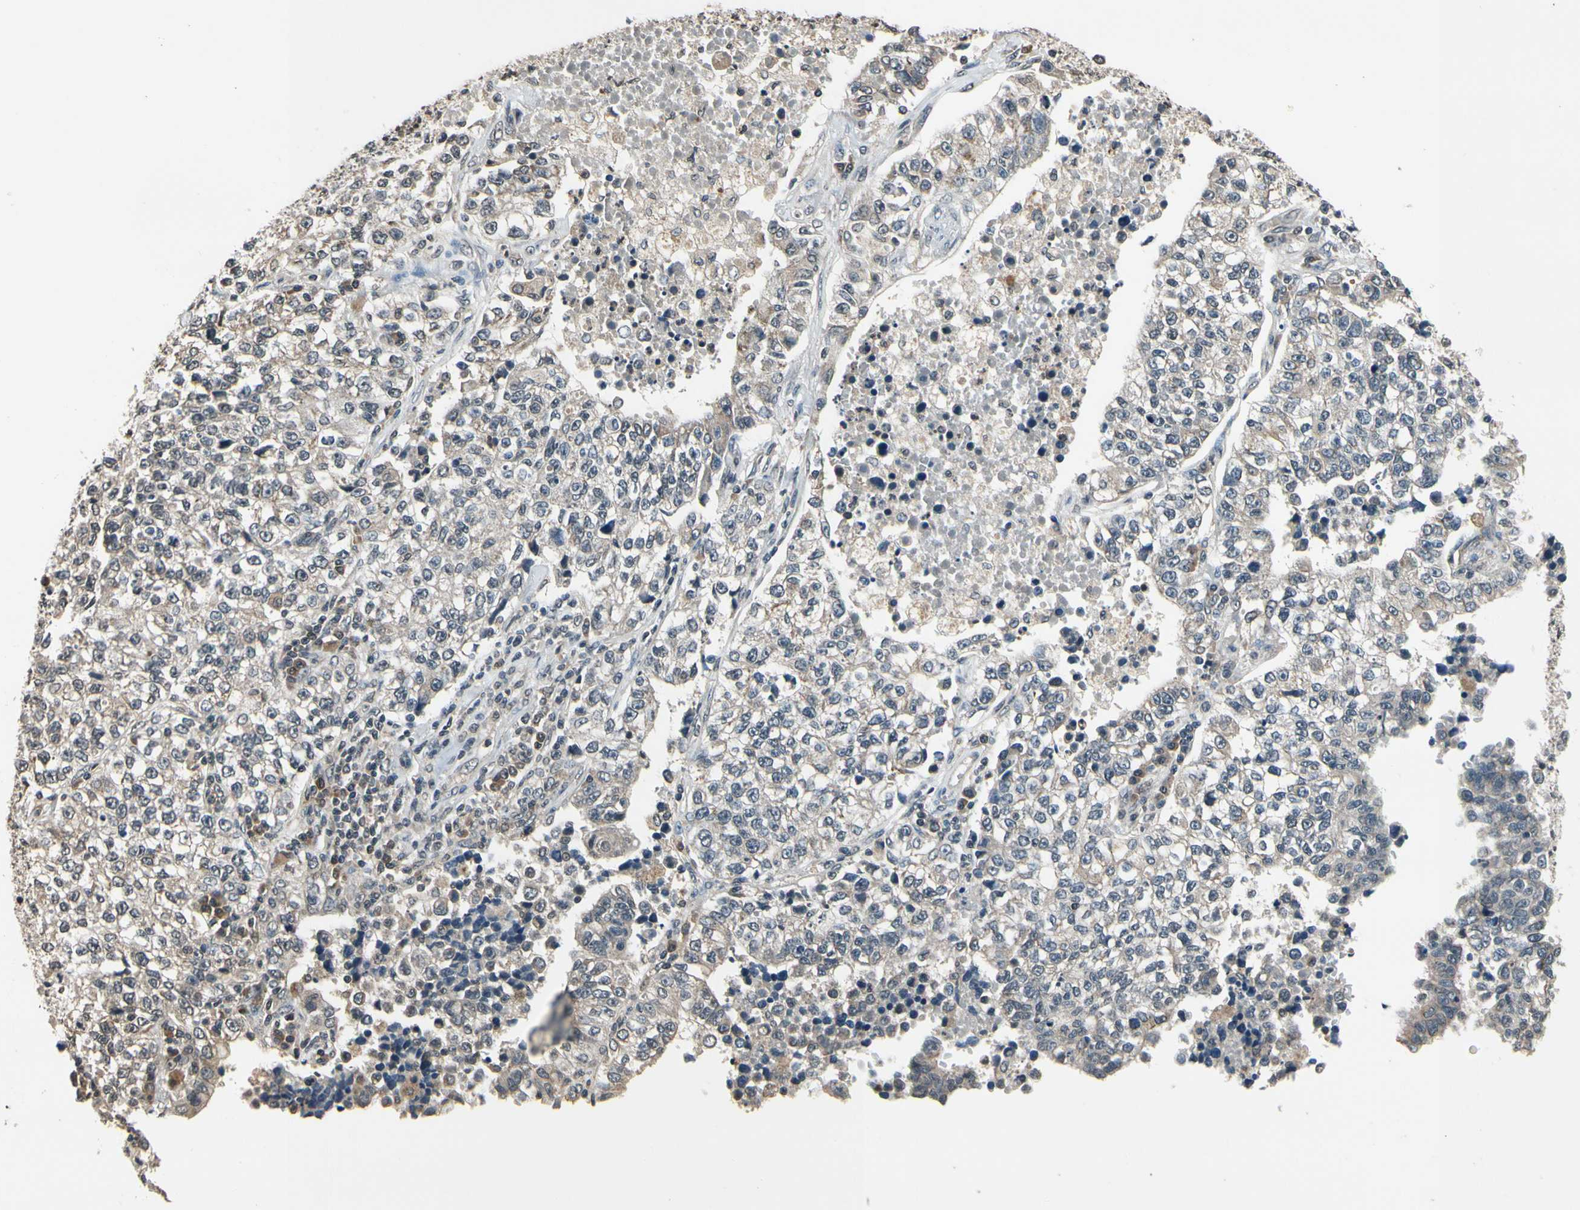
{"staining": {"intensity": "weak", "quantity": ">75%", "location": "cytoplasmic/membranous"}, "tissue": "lung cancer", "cell_type": "Tumor cells", "image_type": "cancer", "snomed": [{"axis": "morphology", "description": "Adenocarcinoma, NOS"}, {"axis": "topography", "description": "Lung"}], "caption": "IHC micrograph of lung adenocarcinoma stained for a protein (brown), which exhibits low levels of weak cytoplasmic/membranous expression in approximately >75% of tumor cells.", "gene": "GCLC", "patient": {"sex": "male", "age": 49}}